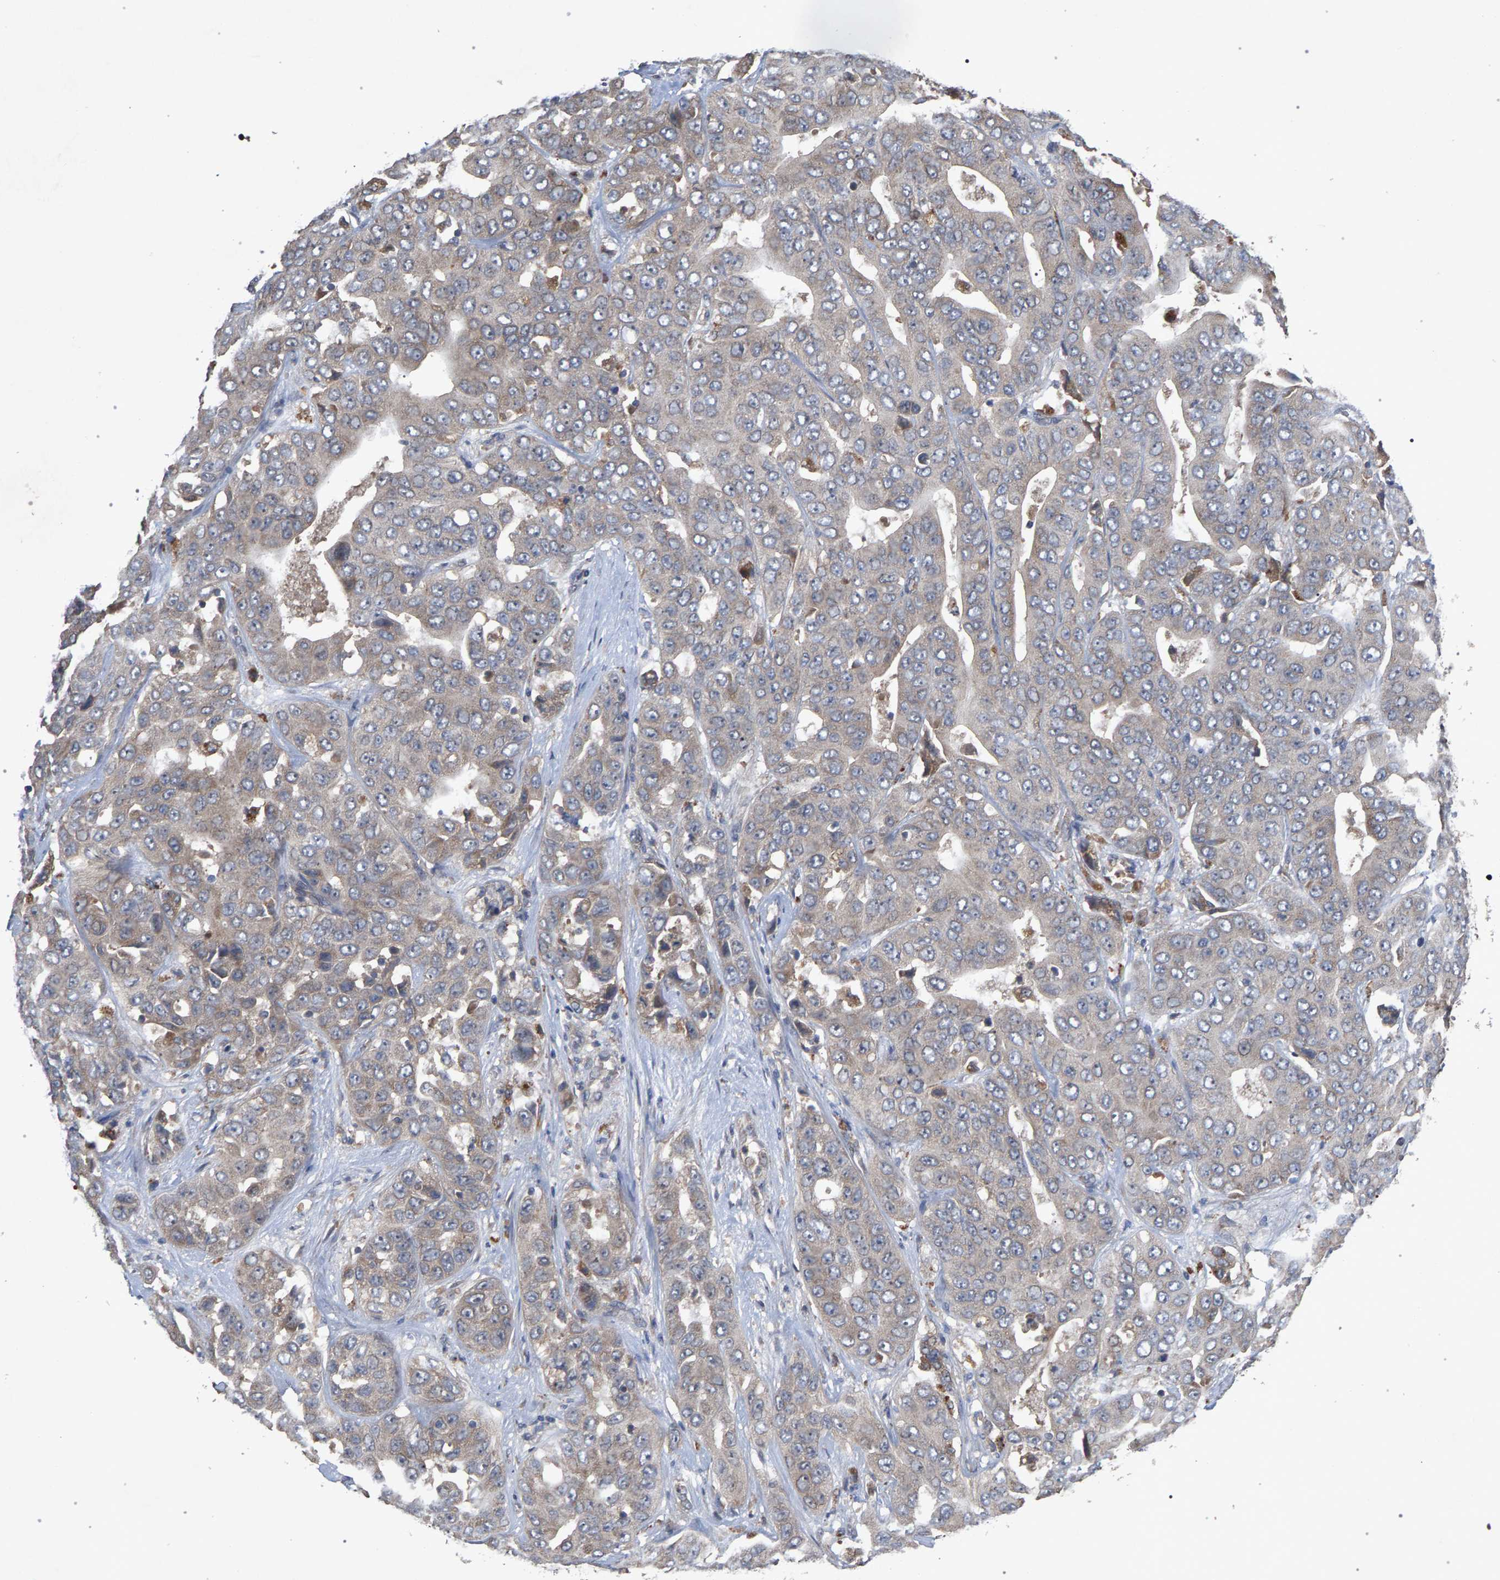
{"staining": {"intensity": "weak", "quantity": "25%-75%", "location": "cytoplasmic/membranous"}, "tissue": "liver cancer", "cell_type": "Tumor cells", "image_type": "cancer", "snomed": [{"axis": "morphology", "description": "Cholangiocarcinoma"}, {"axis": "topography", "description": "Liver"}], "caption": "The histopathology image exhibits immunohistochemical staining of liver cholangiocarcinoma. There is weak cytoplasmic/membranous positivity is identified in about 25%-75% of tumor cells. (IHC, brightfield microscopy, high magnification).", "gene": "SLC4A4", "patient": {"sex": "female", "age": 52}}